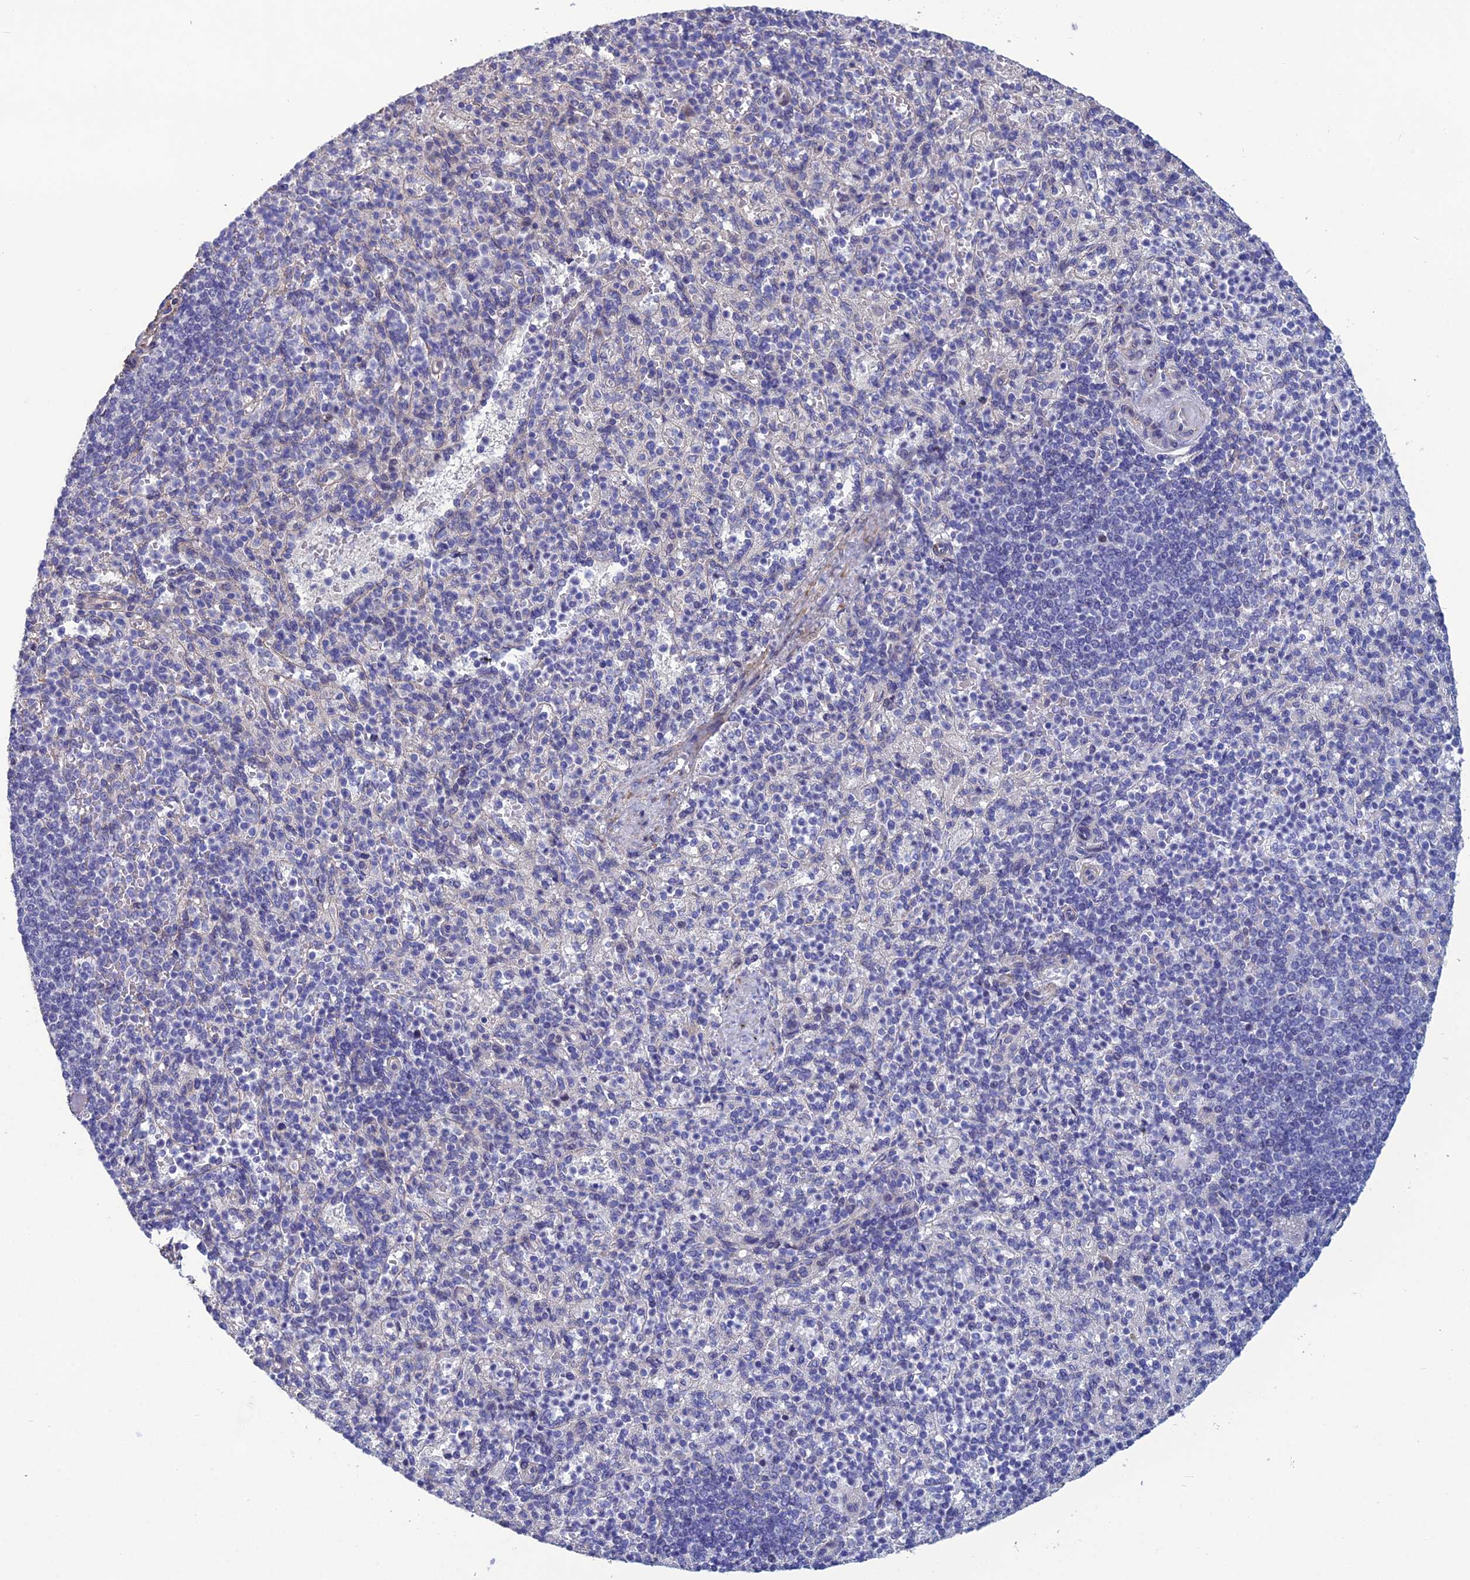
{"staining": {"intensity": "negative", "quantity": "none", "location": "none"}, "tissue": "spleen", "cell_type": "Cells in red pulp", "image_type": "normal", "snomed": [{"axis": "morphology", "description": "Normal tissue, NOS"}, {"axis": "topography", "description": "Spleen"}], "caption": "The photomicrograph exhibits no significant staining in cells in red pulp of spleen. (Immunohistochemistry (ihc), brightfield microscopy, high magnification).", "gene": "LZTS2", "patient": {"sex": "female", "age": 74}}